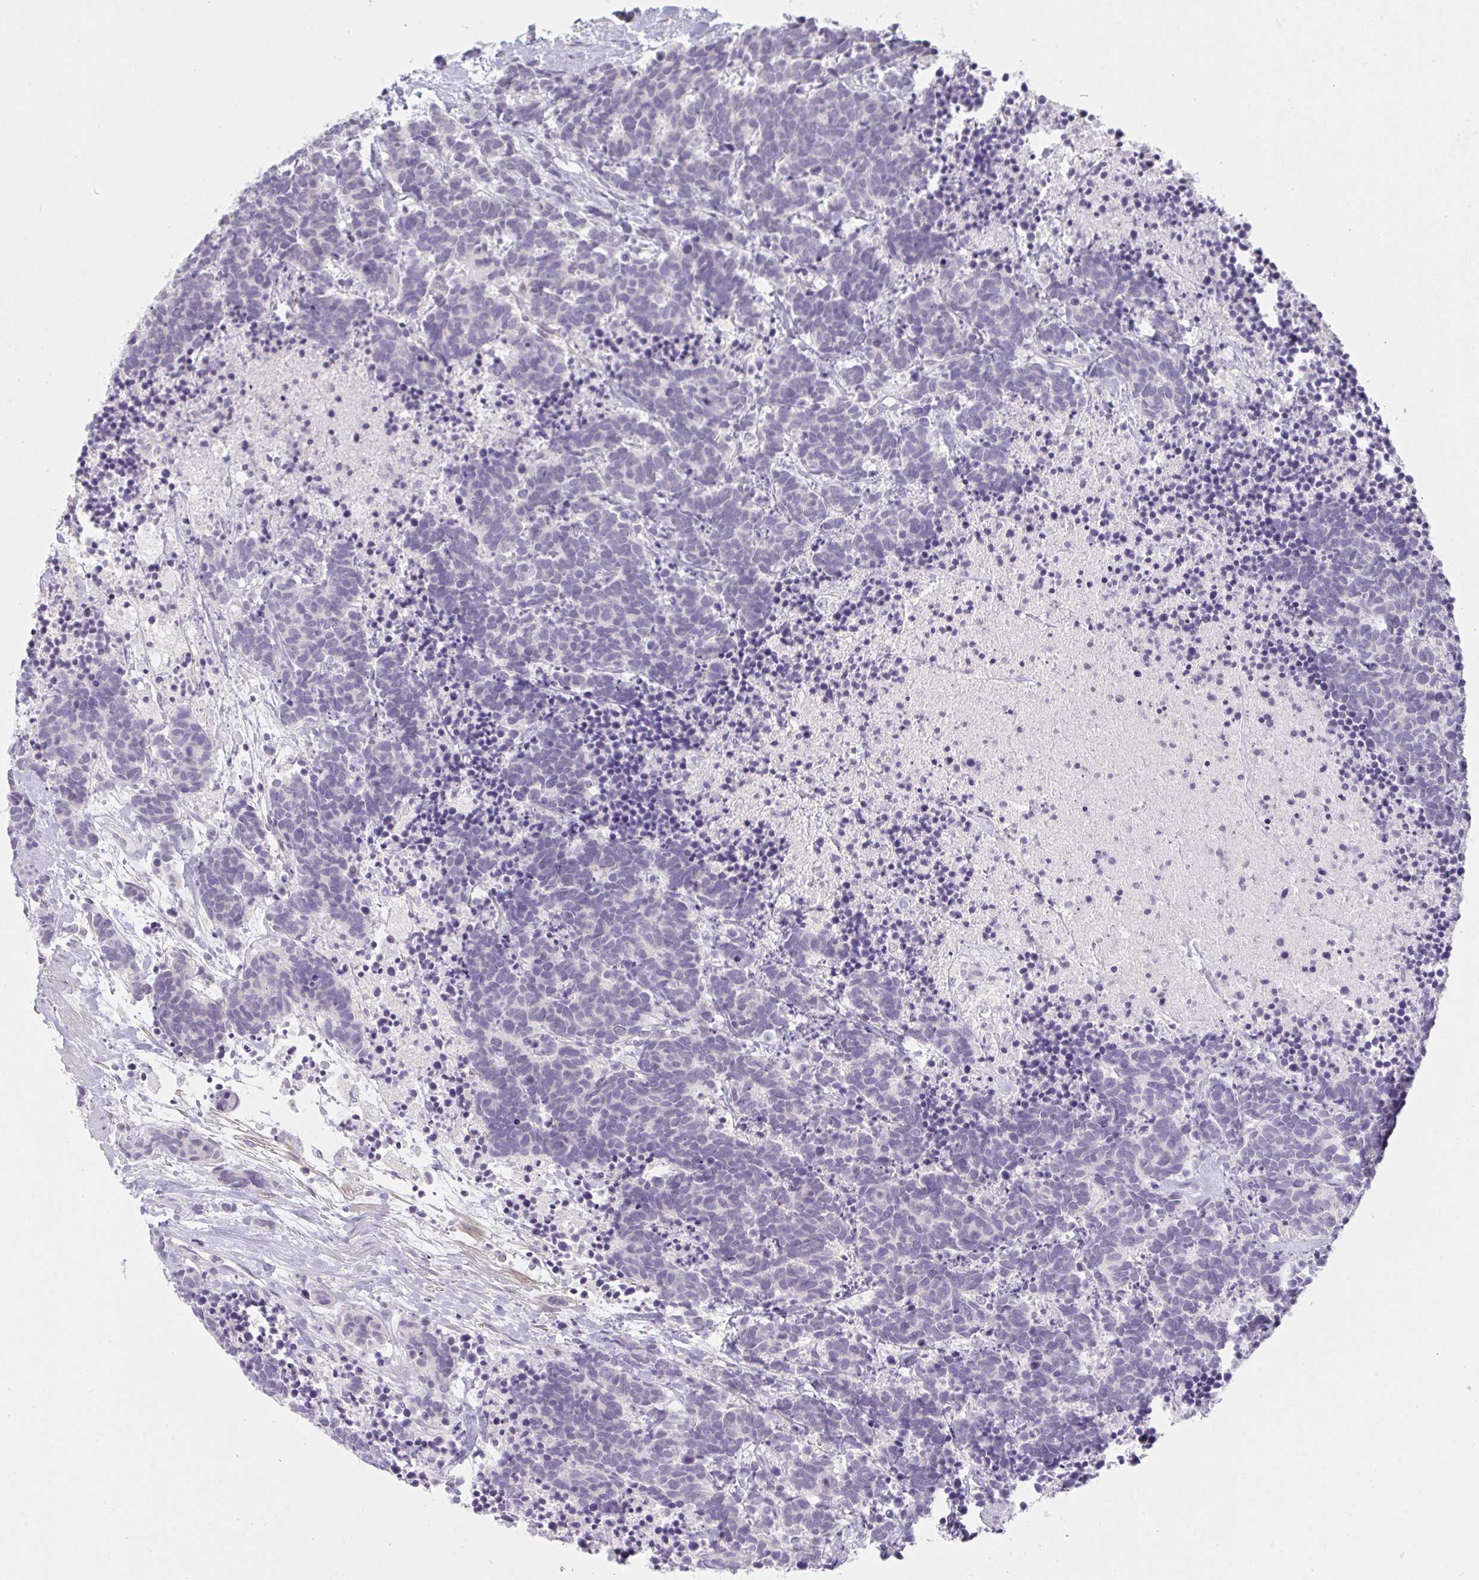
{"staining": {"intensity": "negative", "quantity": "none", "location": "none"}, "tissue": "carcinoid", "cell_type": "Tumor cells", "image_type": "cancer", "snomed": [{"axis": "morphology", "description": "Carcinoma, NOS"}, {"axis": "morphology", "description": "Carcinoid, malignant, NOS"}, {"axis": "topography", "description": "Prostate"}], "caption": "High magnification brightfield microscopy of carcinoid stained with DAB (3,3'-diaminobenzidine) (brown) and counterstained with hematoxylin (blue): tumor cells show no significant expression.", "gene": "CACNA1S", "patient": {"sex": "male", "age": 57}}